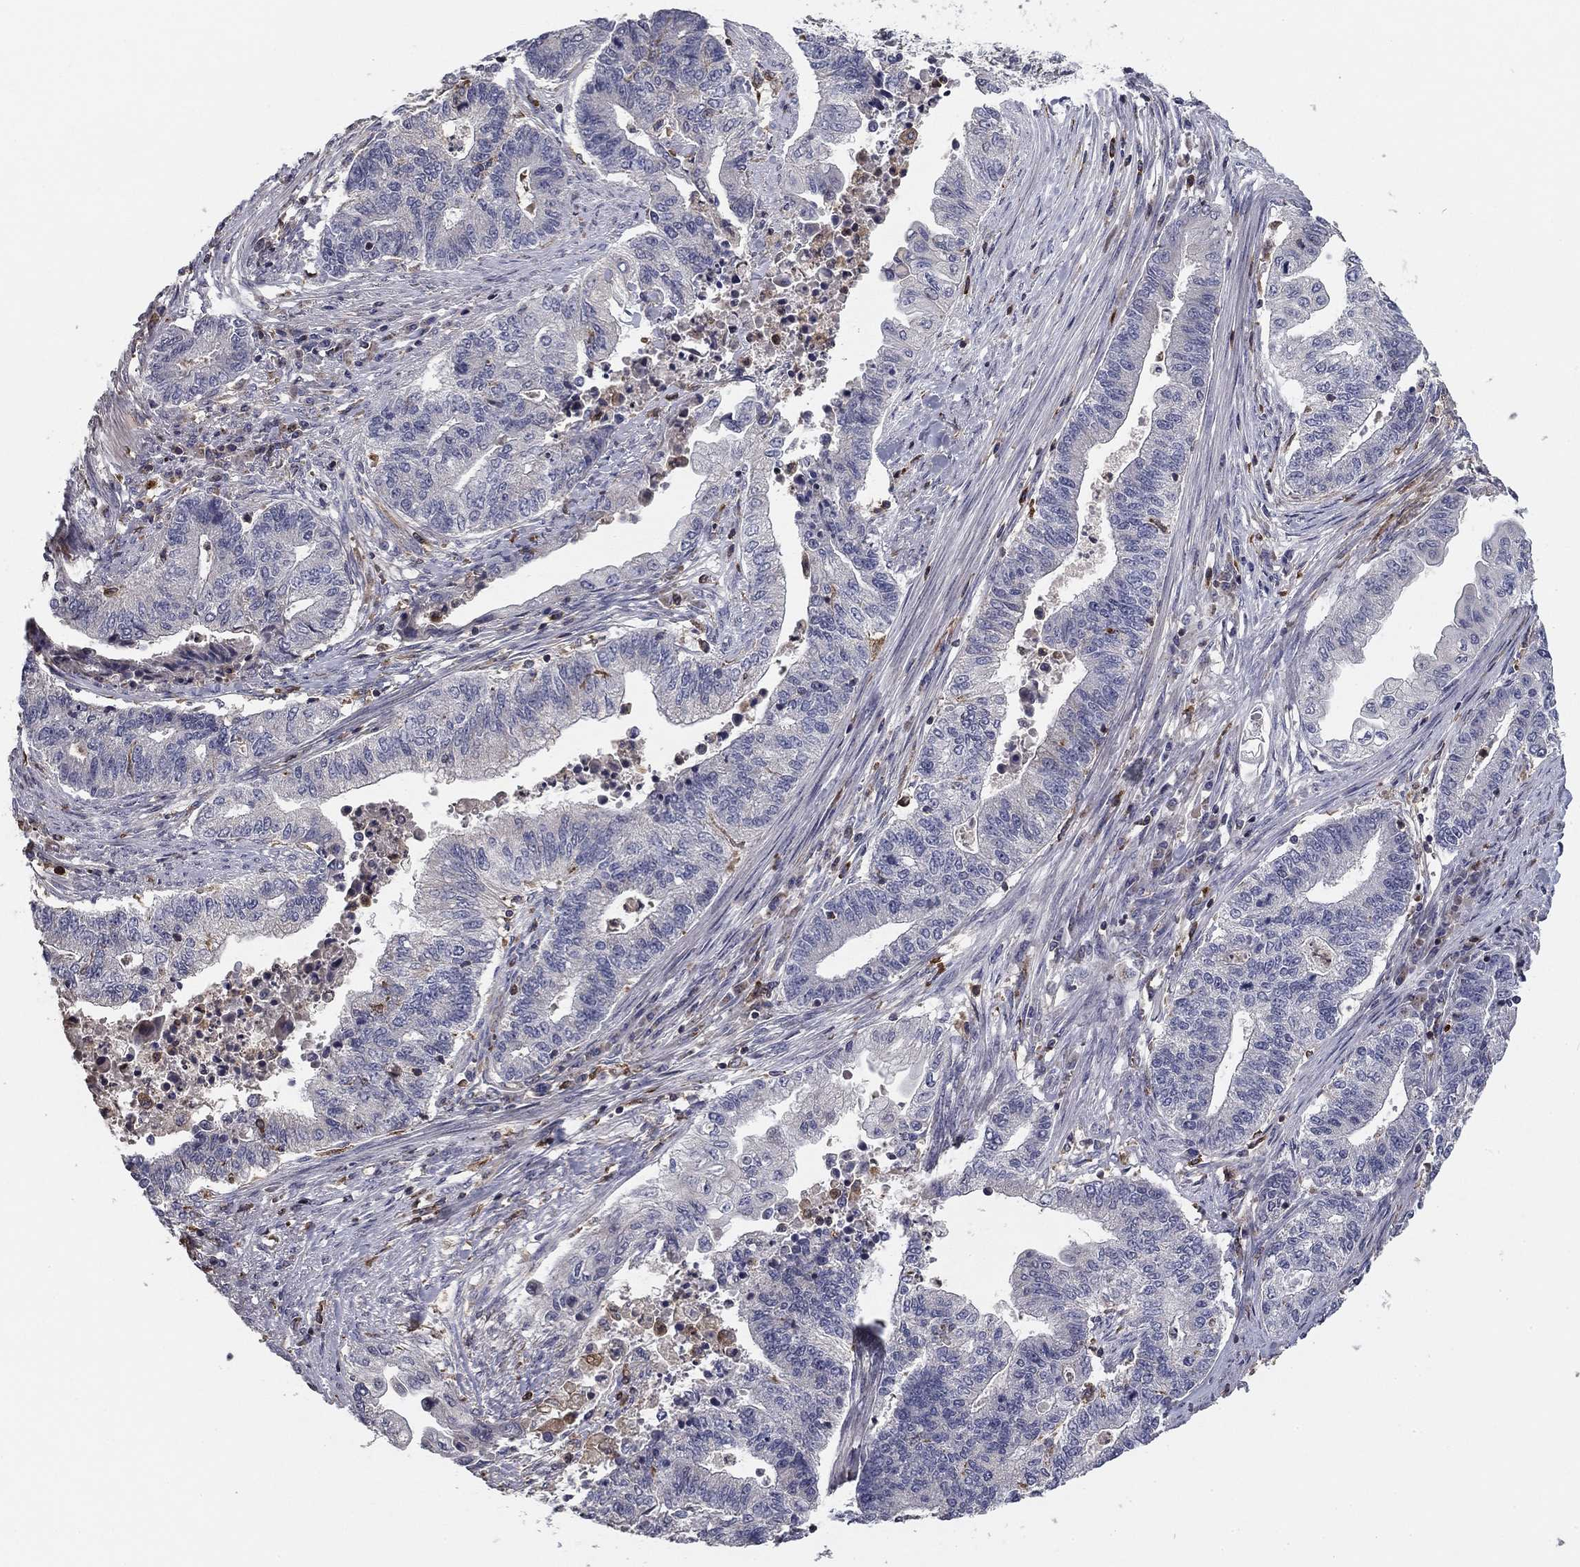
{"staining": {"intensity": "negative", "quantity": "none", "location": "none"}, "tissue": "endometrial cancer", "cell_type": "Tumor cells", "image_type": "cancer", "snomed": [{"axis": "morphology", "description": "Adenocarcinoma, NOS"}, {"axis": "topography", "description": "Uterus"}, {"axis": "topography", "description": "Endometrium"}], "caption": "IHC image of human endometrial cancer stained for a protein (brown), which demonstrates no positivity in tumor cells.", "gene": "PLCB2", "patient": {"sex": "female", "age": 54}}